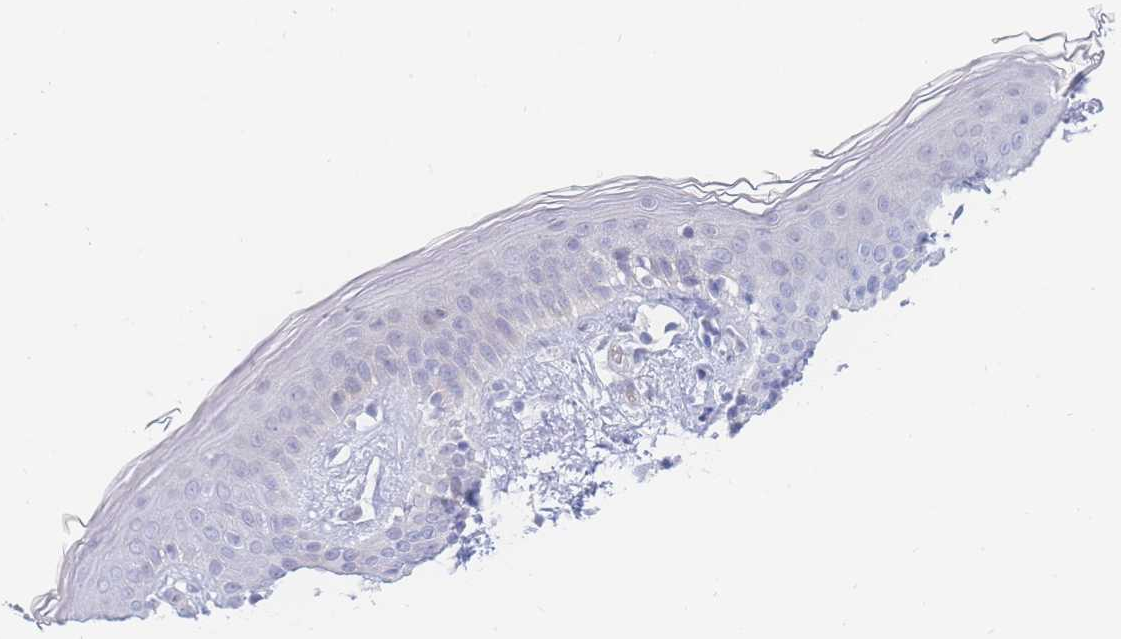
{"staining": {"intensity": "negative", "quantity": "none", "location": "none"}, "tissue": "skin", "cell_type": "Fibroblasts", "image_type": "normal", "snomed": [{"axis": "morphology", "description": "Normal tissue, NOS"}, {"axis": "topography", "description": "Skin"}], "caption": "Immunohistochemistry of unremarkable skin exhibits no staining in fibroblasts.", "gene": "PRSS22", "patient": {"sex": "female", "age": 34}}